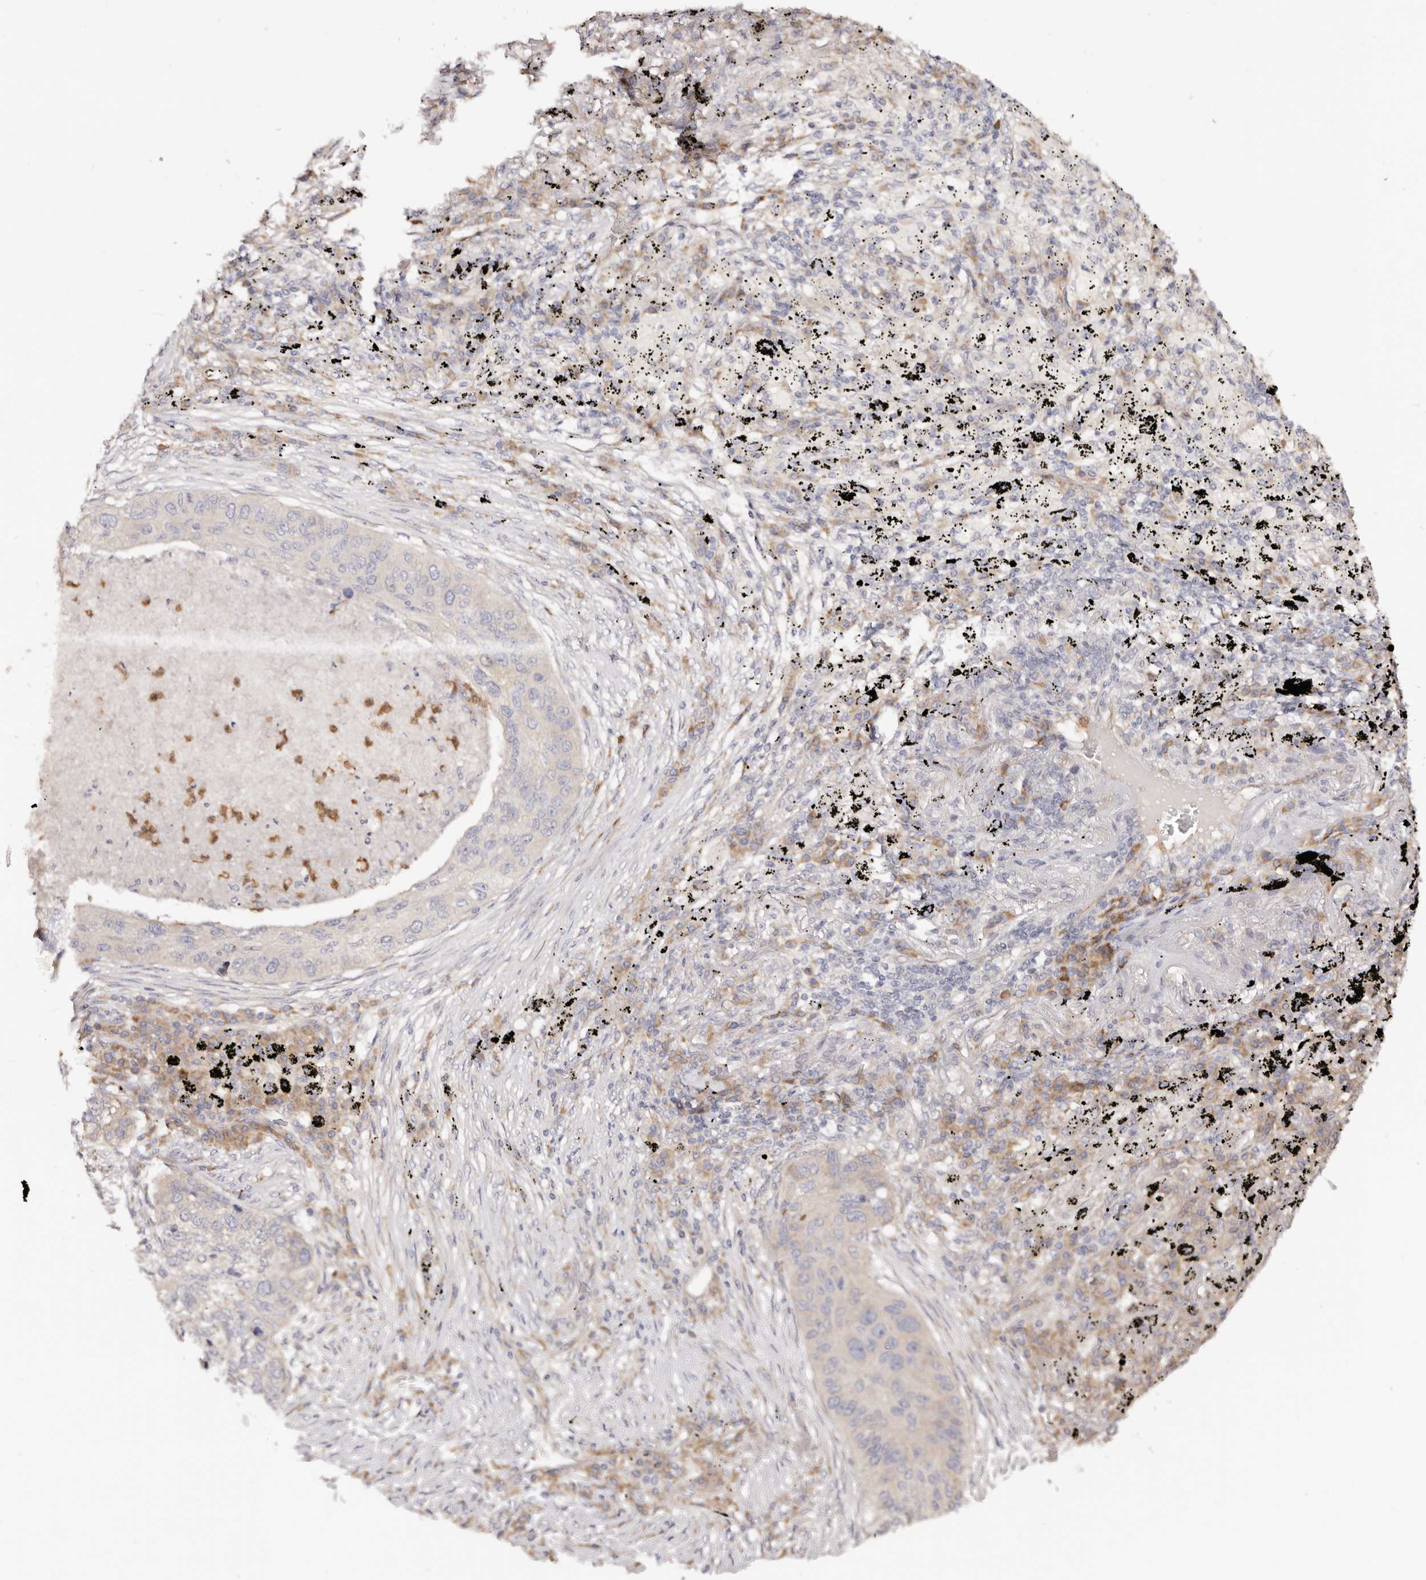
{"staining": {"intensity": "weak", "quantity": "<25%", "location": "cytoplasmic/membranous"}, "tissue": "lung cancer", "cell_type": "Tumor cells", "image_type": "cancer", "snomed": [{"axis": "morphology", "description": "Squamous cell carcinoma, NOS"}, {"axis": "topography", "description": "Lung"}], "caption": "This is a histopathology image of IHC staining of lung squamous cell carcinoma, which shows no positivity in tumor cells.", "gene": "BCL2L15", "patient": {"sex": "female", "age": 63}}